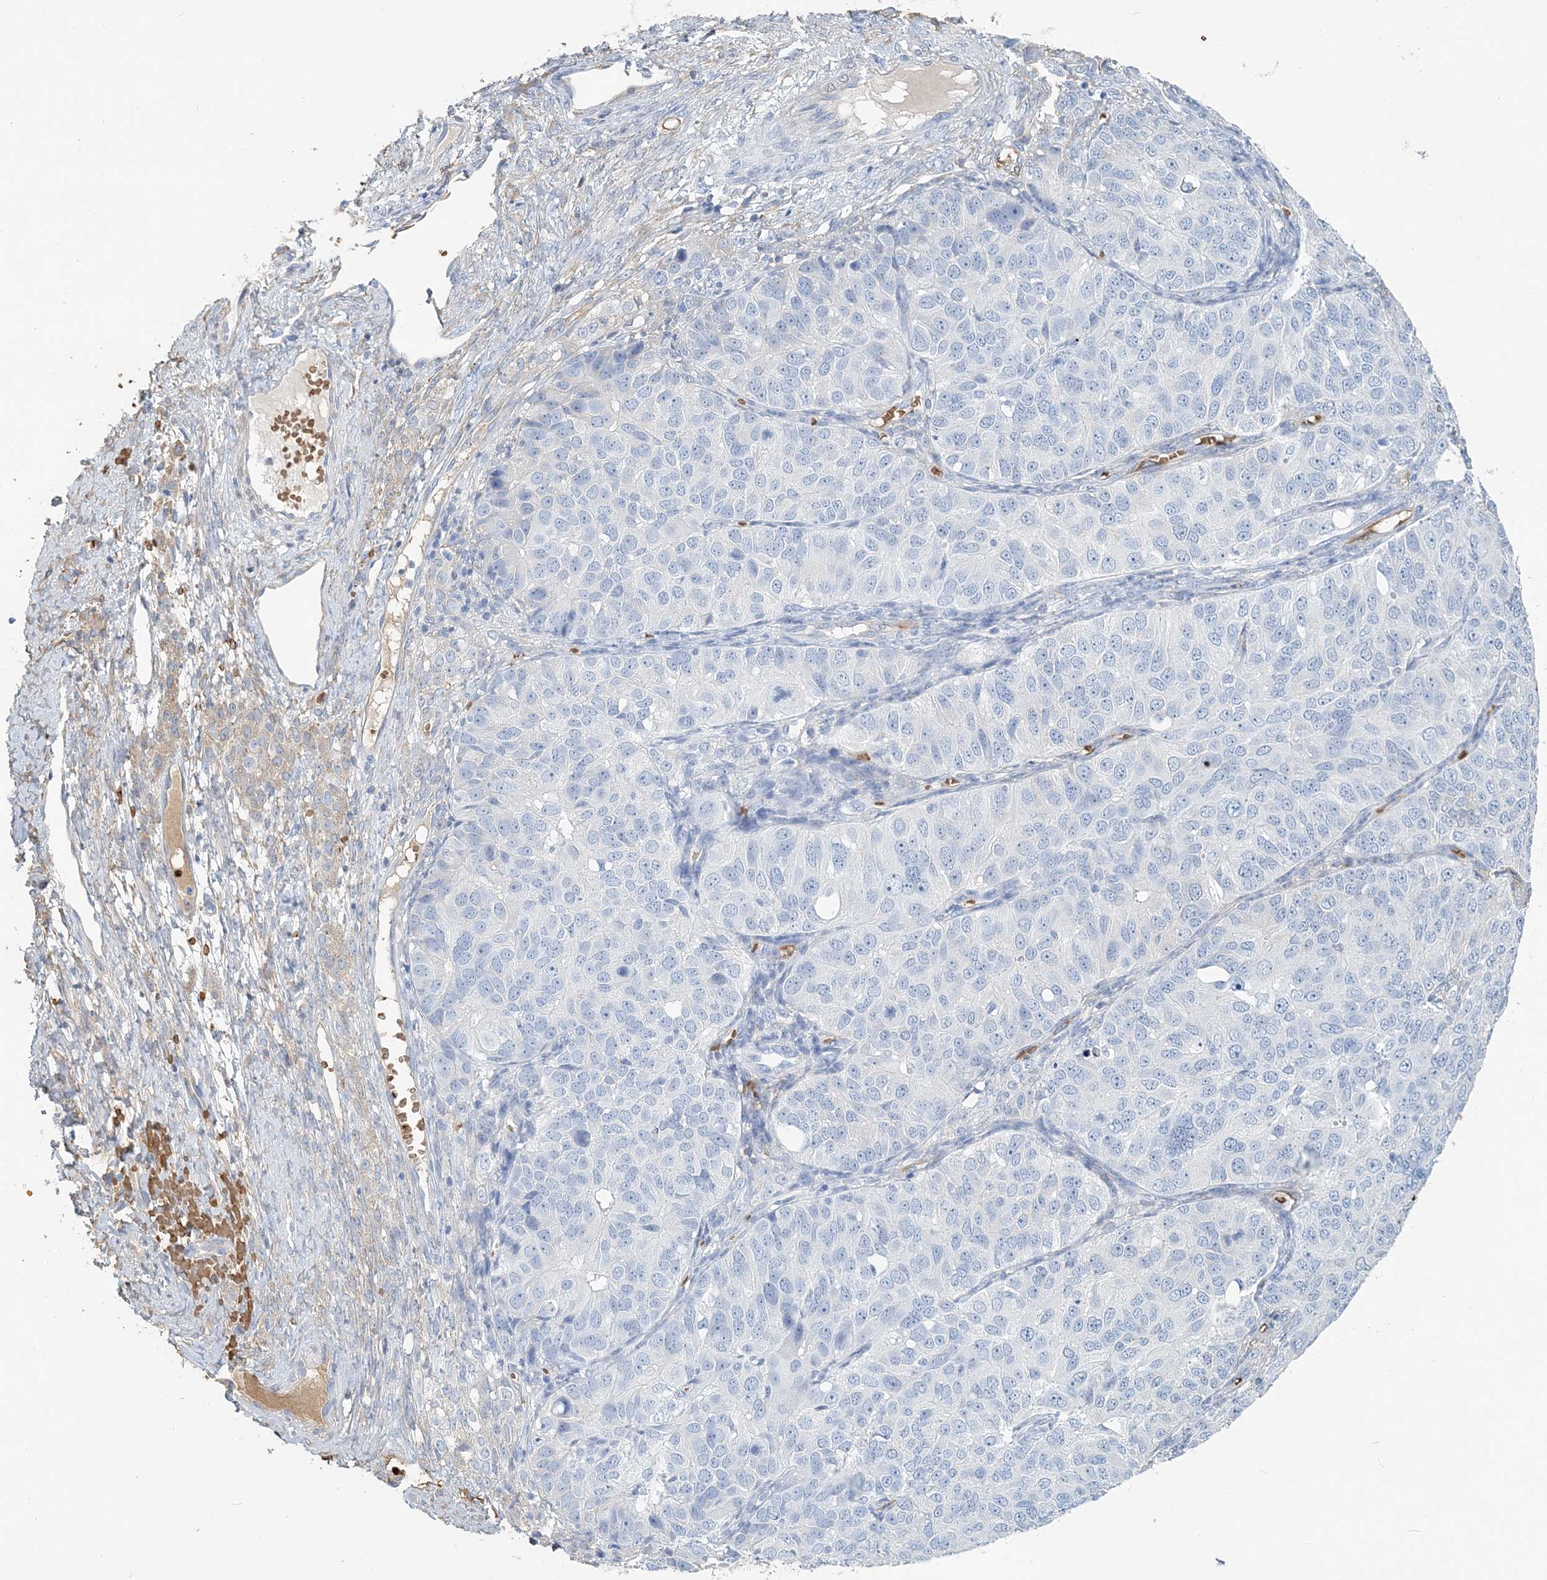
{"staining": {"intensity": "negative", "quantity": "none", "location": "none"}, "tissue": "ovarian cancer", "cell_type": "Tumor cells", "image_type": "cancer", "snomed": [{"axis": "morphology", "description": "Carcinoma, endometroid"}, {"axis": "topography", "description": "Ovary"}], "caption": "Image shows no protein staining in tumor cells of ovarian cancer tissue.", "gene": "HBD", "patient": {"sex": "female", "age": 51}}